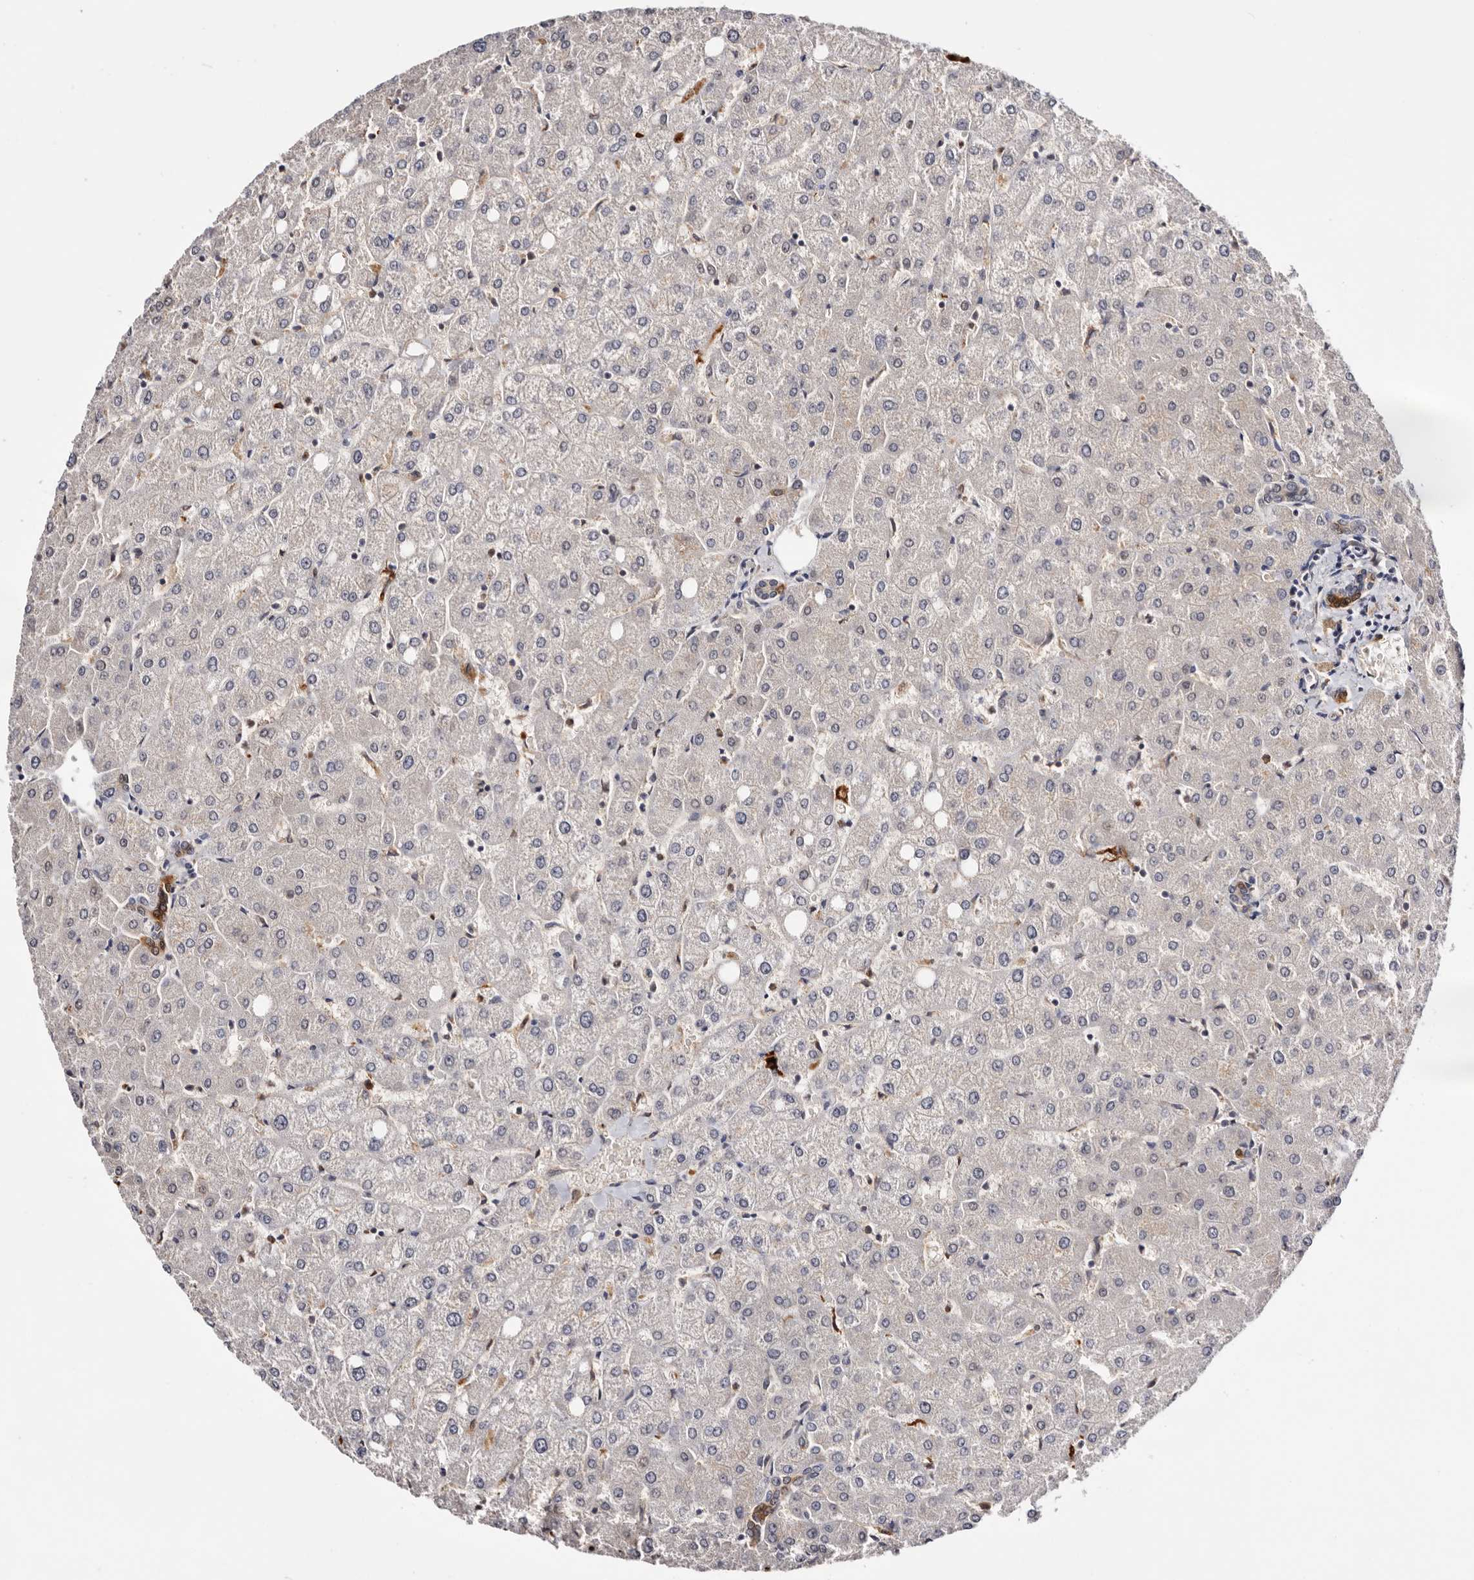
{"staining": {"intensity": "moderate", "quantity": ">75%", "location": "cytoplasmic/membranous"}, "tissue": "liver", "cell_type": "Cholangiocytes", "image_type": "normal", "snomed": [{"axis": "morphology", "description": "Normal tissue, NOS"}, {"axis": "topography", "description": "Liver"}], "caption": "Immunohistochemistry histopathology image of unremarkable liver stained for a protein (brown), which demonstrates medium levels of moderate cytoplasmic/membranous positivity in about >75% of cholangiocytes.", "gene": "TP53I3", "patient": {"sex": "female", "age": 54}}